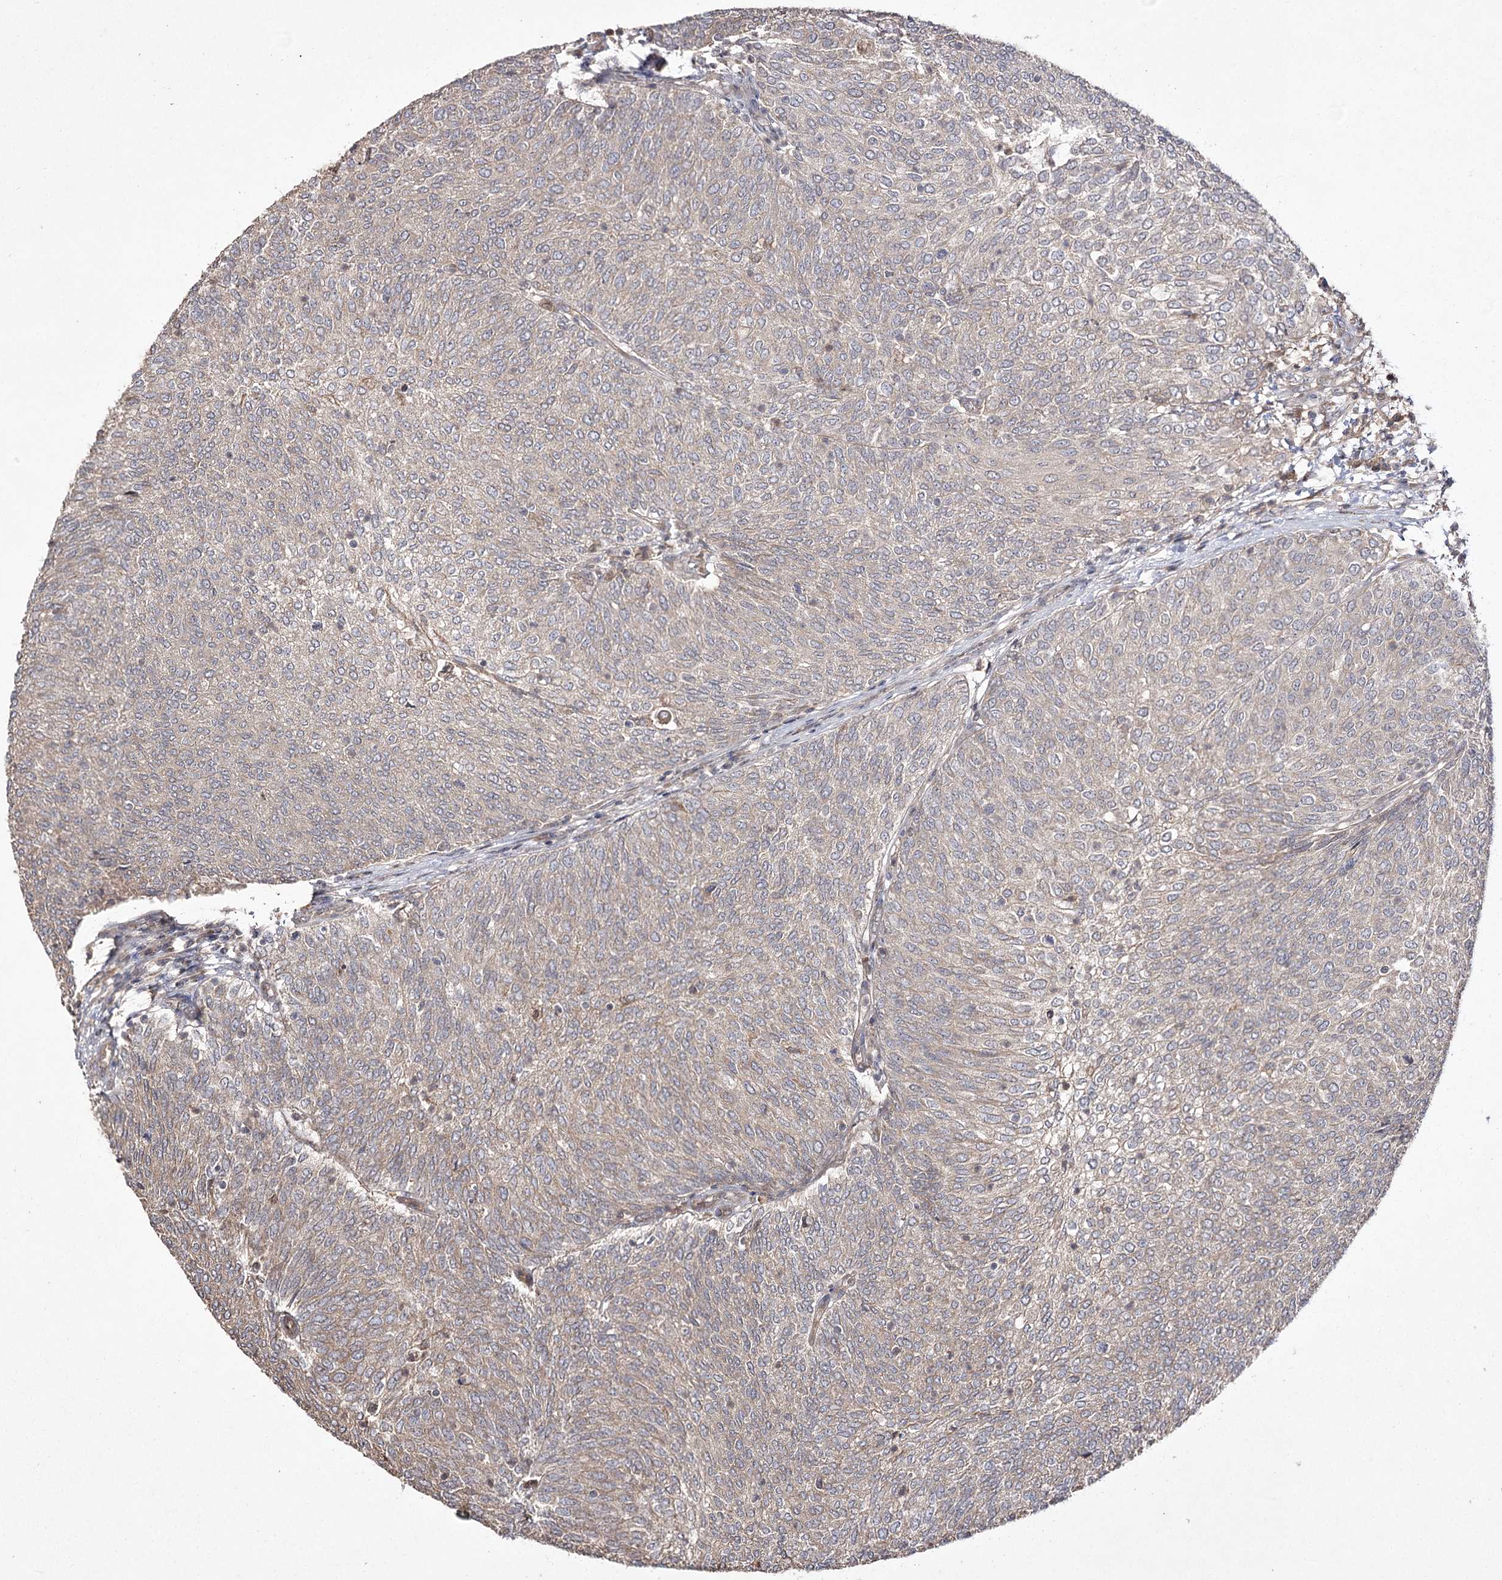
{"staining": {"intensity": "weak", "quantity": "<25%", "location": "cytoplasmic/membranous"}, "tissue": "urothelial cancer", "cell_type": "Tumor cells", "image_type": "cancer", "snomed": [{"axis": "morphology", "description": "Urothelial carcinoma, Low grade"}, {"axis": "topography", "description": "Urinary bladder"}], "caption": "The image demonstrates no significant positivity in tumor cells of low-grade urothelial carcinoma.", "gene": "FANCL", "patient": {"sex": "female", "age": 79}}